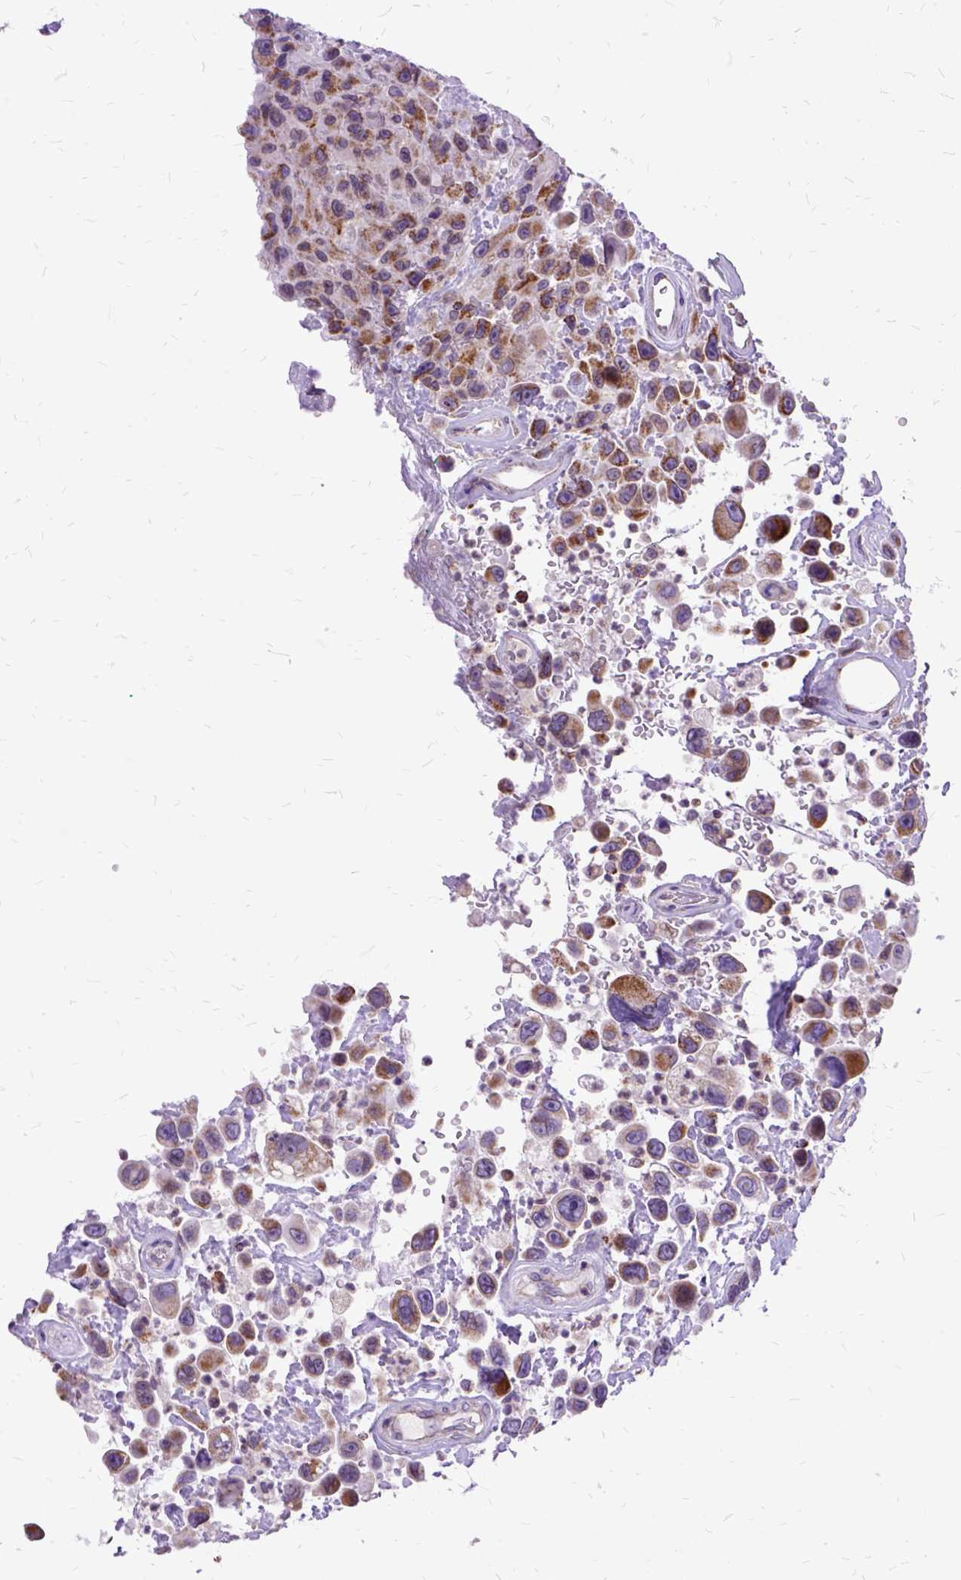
{"staining": {"intensity": "moderate", "quantity": ">75%", "location": "cytoplasmic/membranous"}, "tissue": "urothelial cancer", "cell_type": "Tumor cells", "image_type": "cancer", "snomed": [{"axis": "morphology", "description": "Urothelial carcinoma, High grade"}, {"axis": "topography", "description": "Urinary bladder"}], "caption": "This micrograph exhibits immunohistochemistry staining of human urothelial cancer, with medium moderate cytoplasmic/membranous expression in about >75% of tumor cells.", "gene": "OXCT1", "patient": {"sex": "male", "age": 53}}